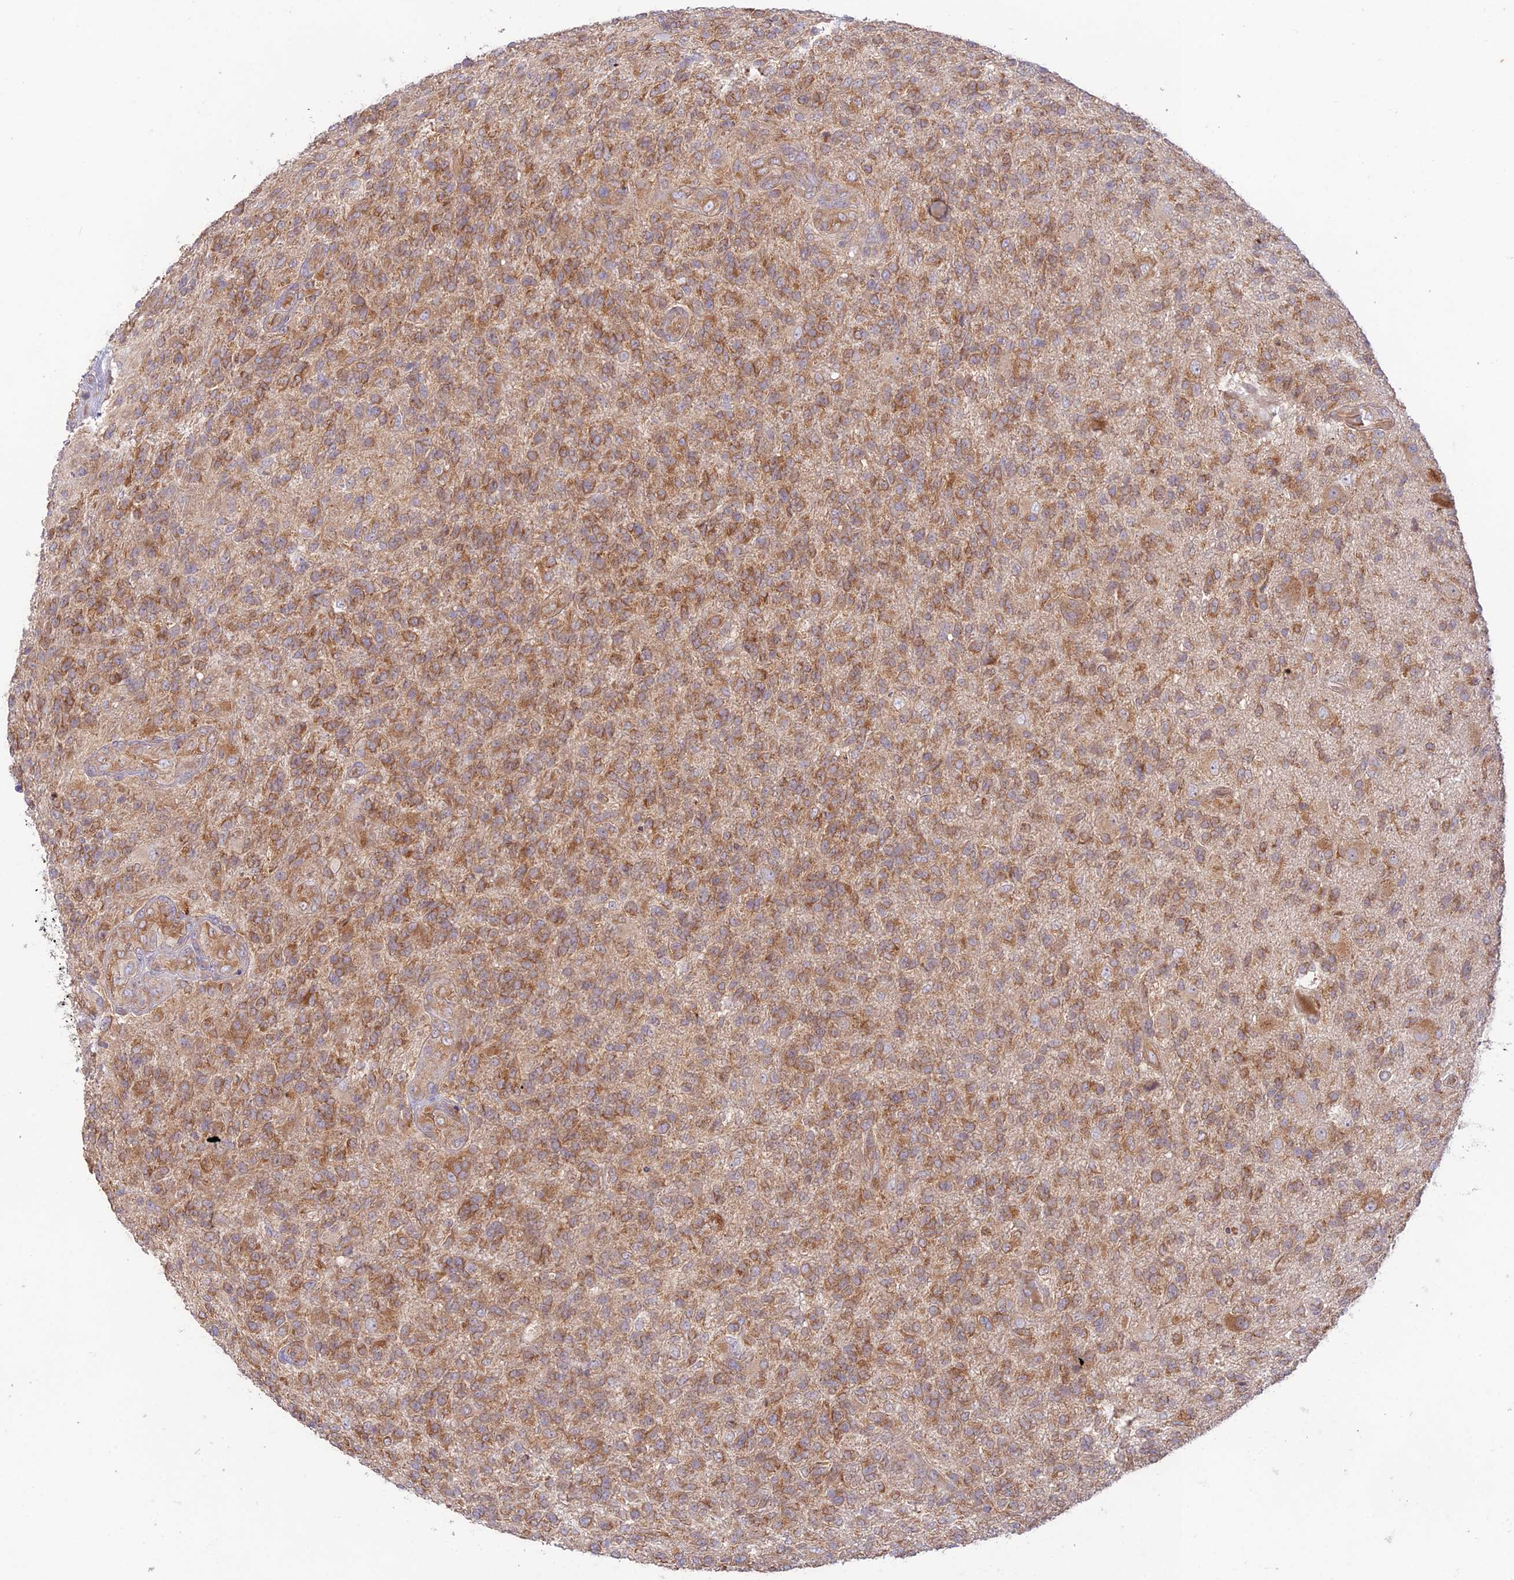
{"staining": {"intensity": "moderate", "quantity": ">75%", "location": "cytoplasmic/membranous"}, "tissue": "glioma", "cell_type": "Tumor cells", "image_type": "cancer", "snomed": [{"axis": "morphology", "description": "Glioma, malignant, High grade"}, {"axis": "topography", "description": "Brain"}], "caption": "This photomicrograph shows malignant glioma (high-grade) stained with immunohistochemistry (IHC) to label a protein in brown. The cytoplasmic/membranous of tumor cells show moderate positivity for the protein. Nuclei are counter-stained blue.", "gene": "TMEM259", "patient": {"sex": "male", "age": 56}}